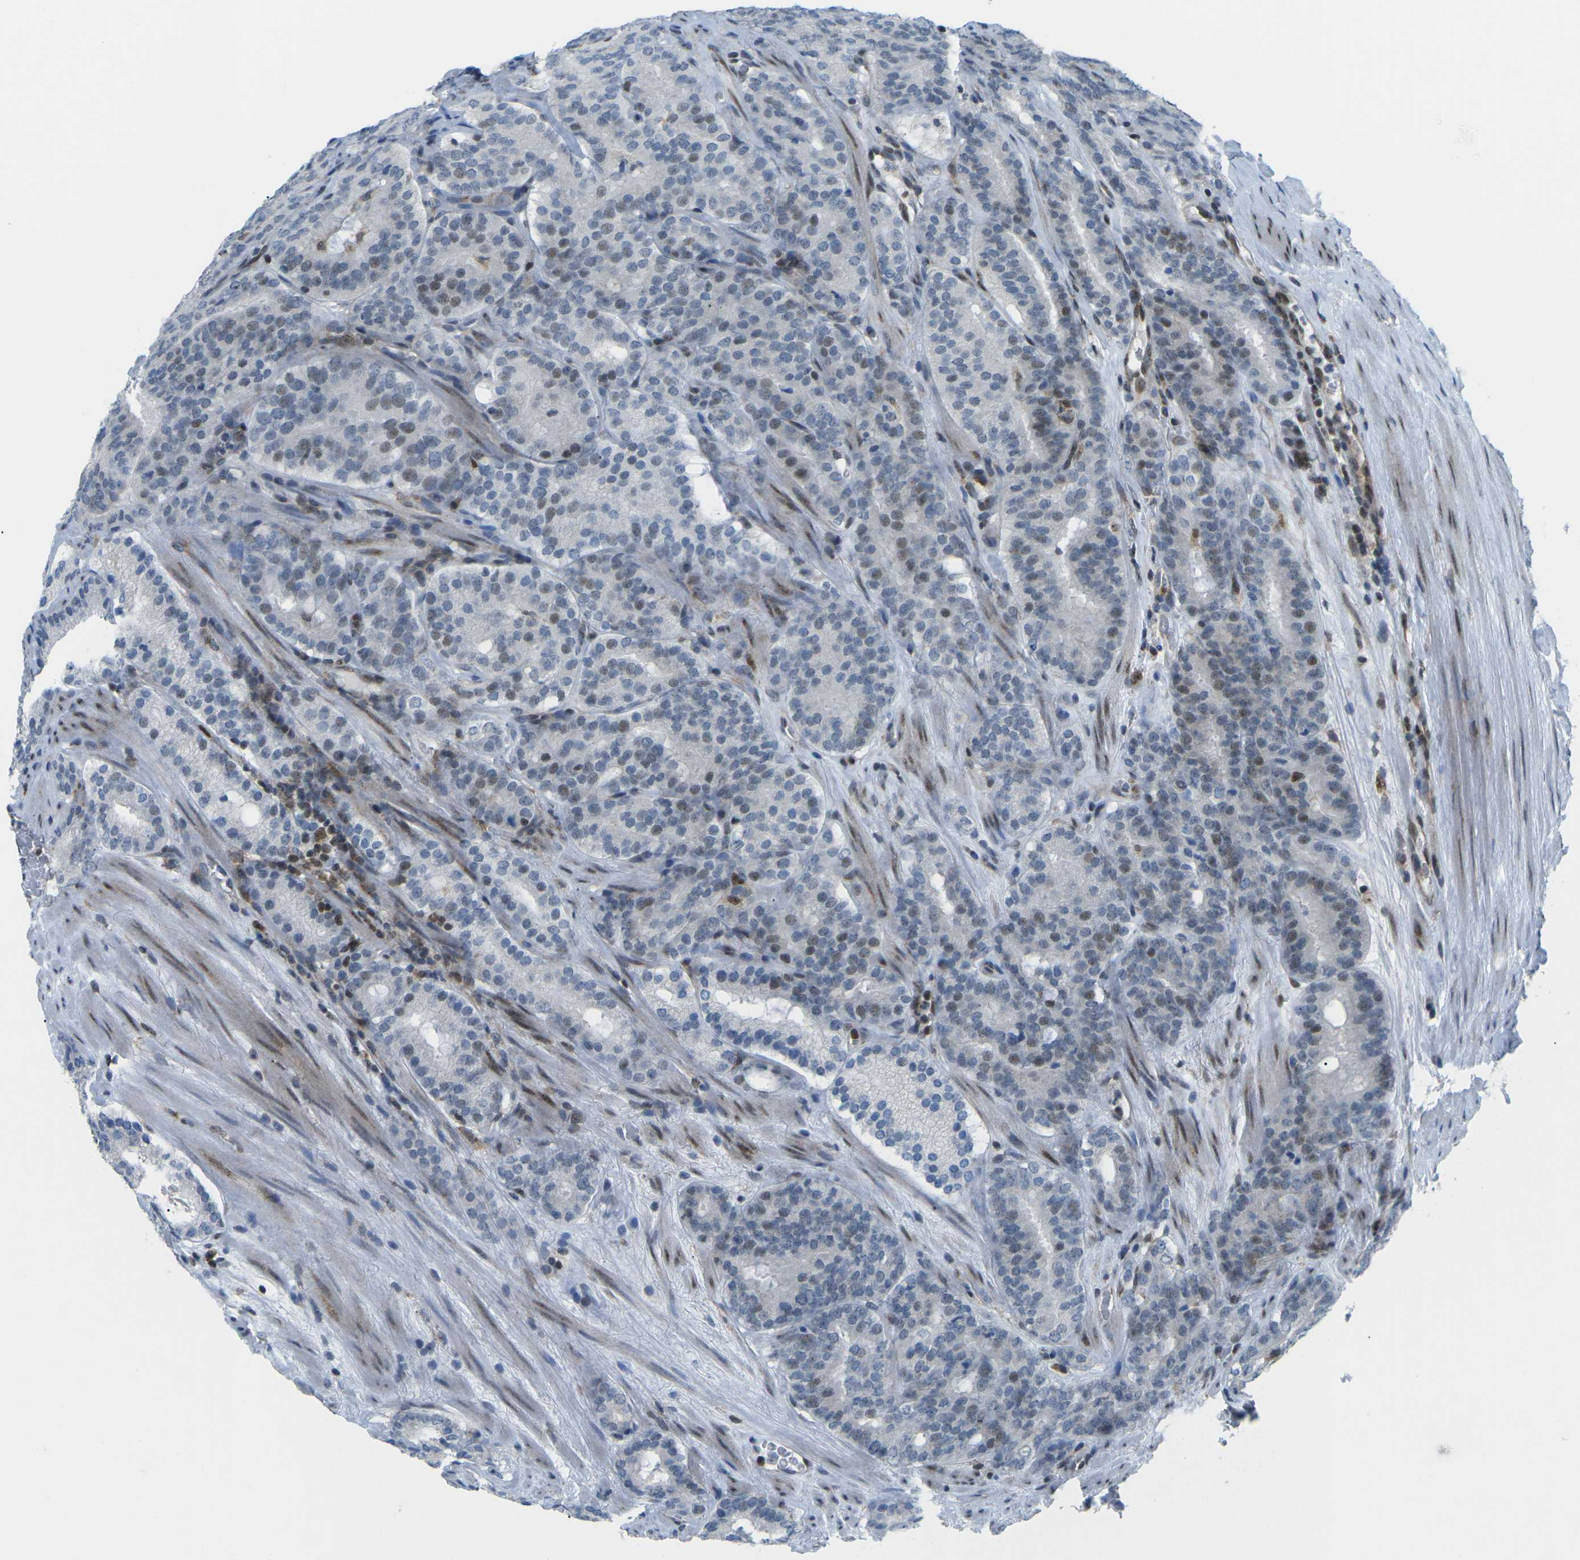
{"staining": {"intensity": "moderate", "quantity": "<25%", "location": "nuclear"}, "tissue": "prostate cancer", "cell_type": "Tumor cells", "image_type": "cancer", "snomed": [{"axis": "morphology", "description": "Adenocarcinoma, Low grade"}, {"axis": "topography", "description": "Prostate"}], "caption": "Prostate adenocarcinoma (low-grade) stained for a protein (brown) demonstrates moderate nuclear positive staining in approximately <25% of tumor cells.", "gene": "MBNL1", "patient": {"sex": "male", "age": 69}}